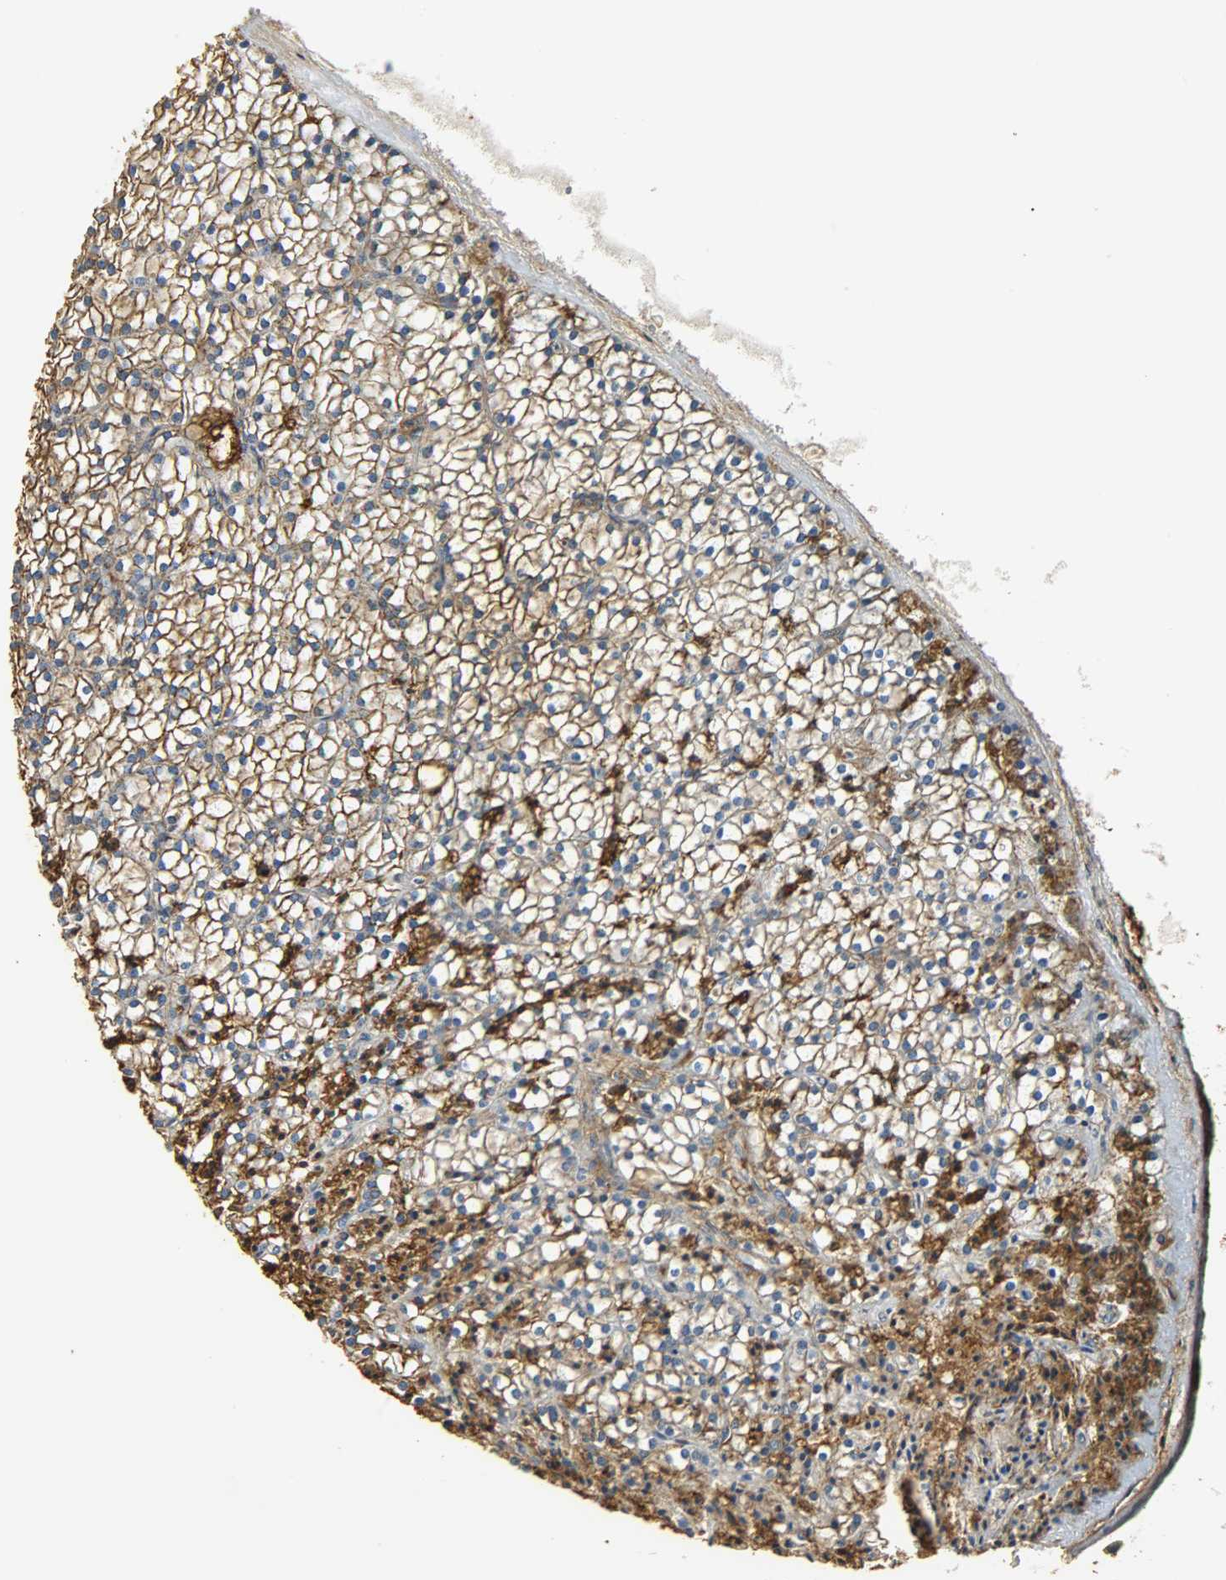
{"staining": {"intensity": "strong", "quantity": ">75%", "location": "cytoplasmic/membranous"}, "tissue": "parathyroid gland", "cell_type": "Glandular cells", "image_type": "normal", "snomed": [{"axis": "morphology", "description": "Normal tissue, NOS"}, {"axis": "topography", "description": "Parathyroid gland"}], "caption": "Benign parathyroid gland exhibits strong cytoplasmic/membranous staining in approximately >75% of glandular cells, visualized by immunohistochemistry. (DAB (3,3'-diaminobenzidine) = brown stain, brightfield microscopy at high magnification).", "gene": "ANXA6", "patient": {"sex": "female", "age": 63}}